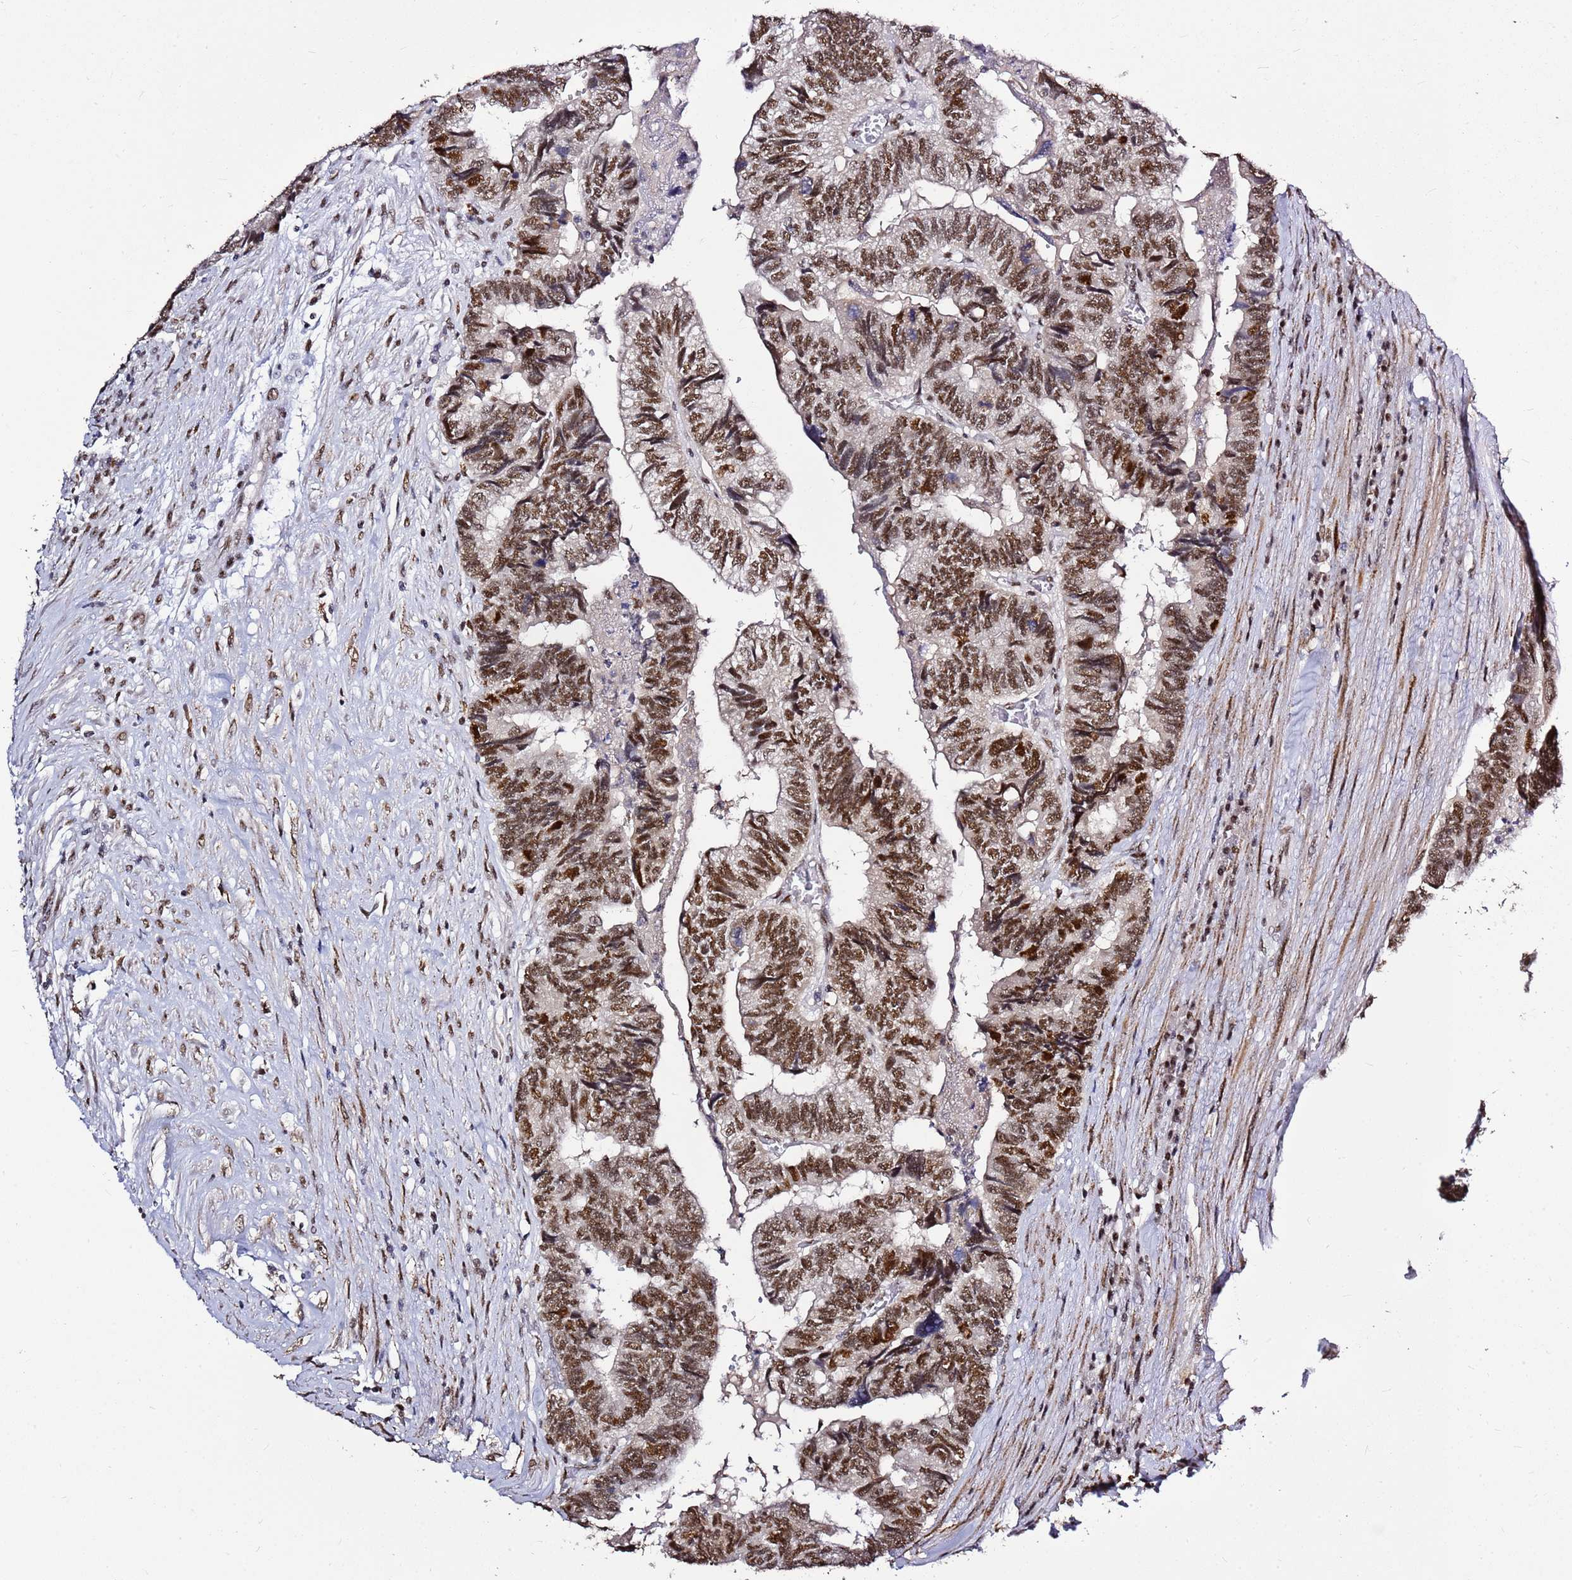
{"staining": {"intensity": "strong", "quantity": ">75%", "location": "nuclear"}, "tissue": "colorectal cancer", "cell_type": "Tumor cells", "image_type": "cancer", "snomed": [{"axis": "morphology", "description": "Adenocarcinoma, NOS"}, {"axis": "topography", "description": "Colon"}], "caption": "IHC histopathology image of neoplastic tissue: adenocarcinoma (colorectal) stained using IHC demonstrates high levels of strong protein expression localized specifically in the nuclear of tumor cells, appearing as a nuclear brown color.", "gene": "AKAP8L", "patient": {"sex": "female", "age": 67}}